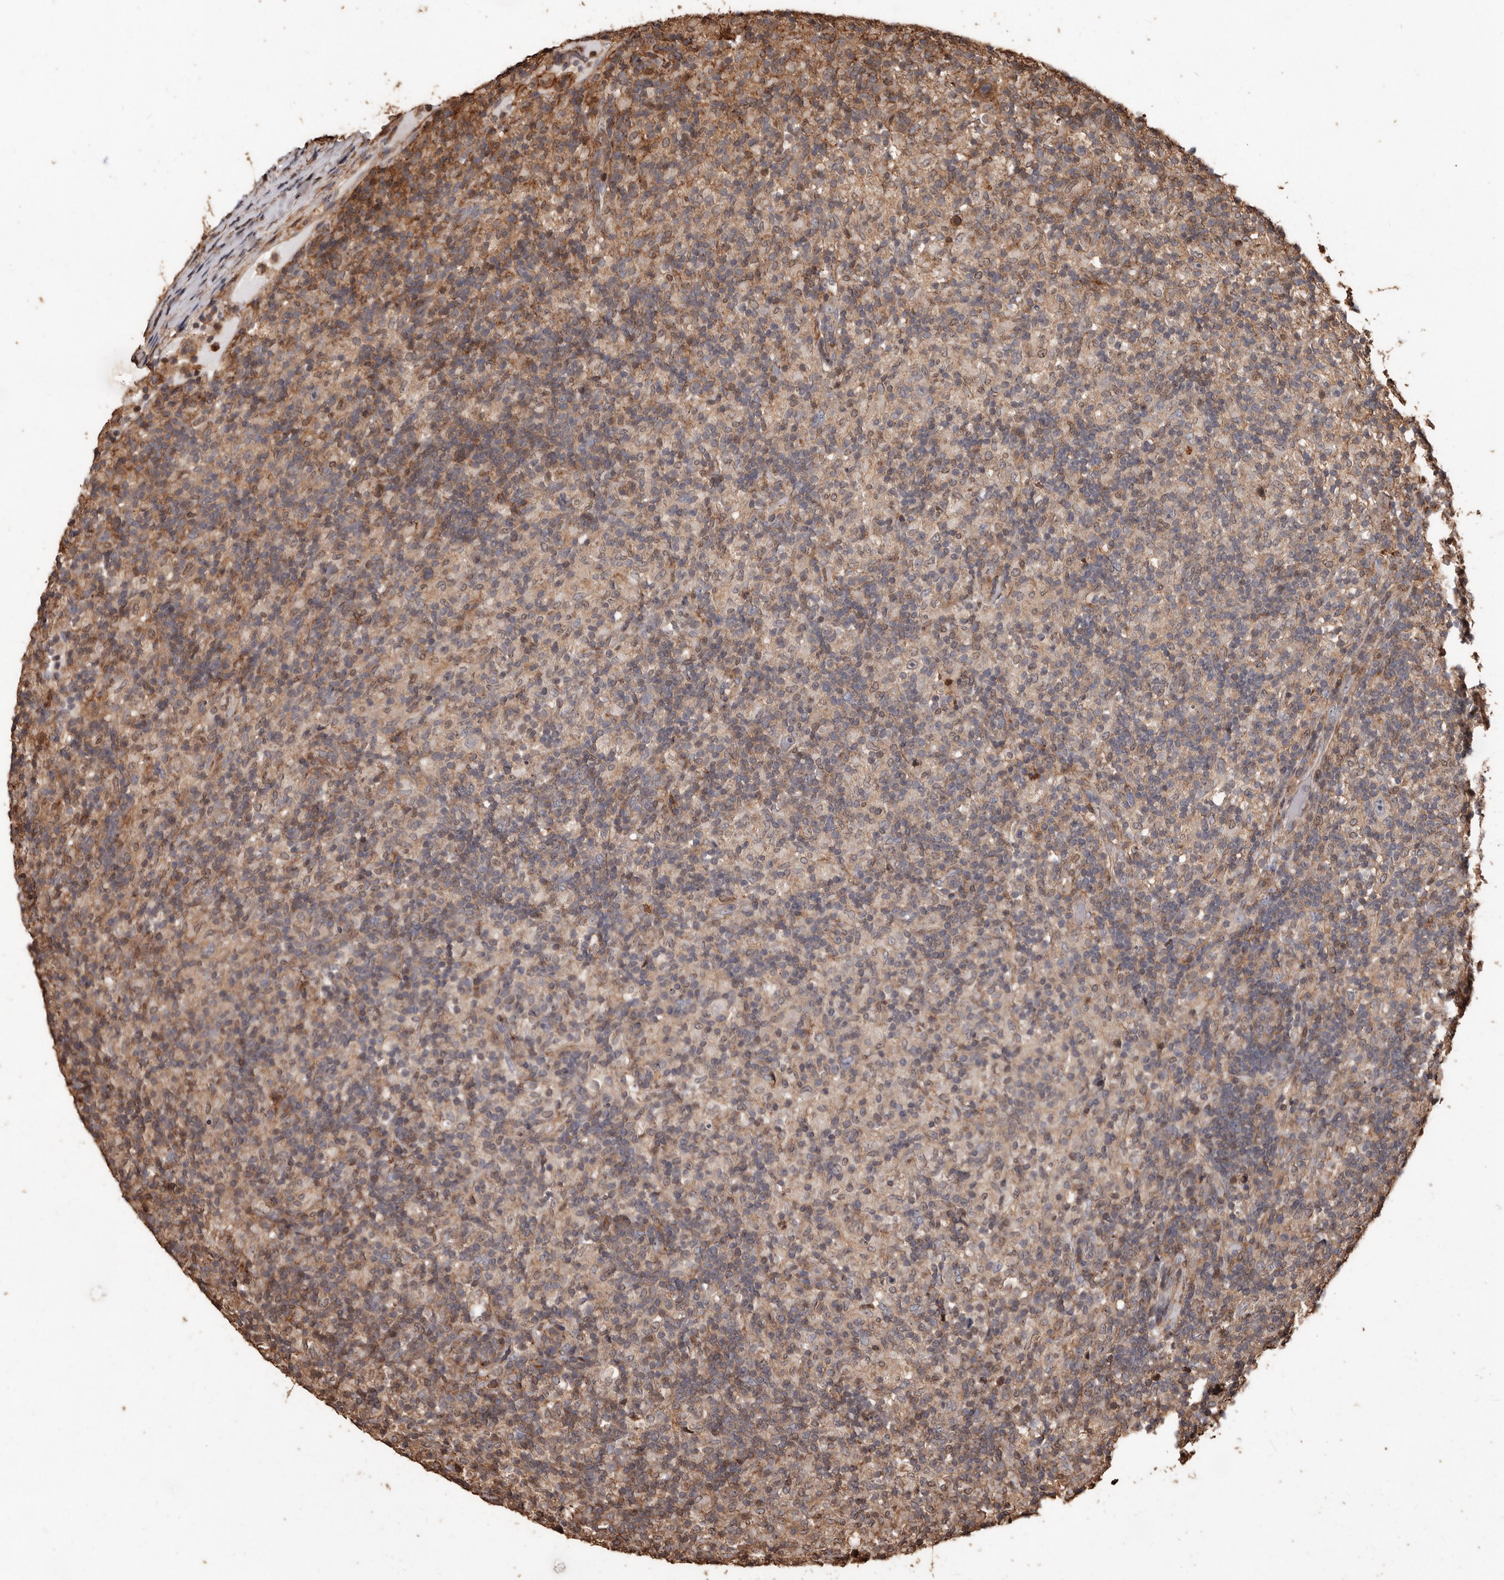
{"staining": {"intensity": "negative", "quantity": "none", "location": "none"}, "tissue": "lymphoma", "cell_type": "Tumor cells", "image_type": "cancer", "snomed": [{"axis": "morphology", "description": "Hodgkin's disease, NOS"}, {"axis": "topography", "description": "Lymph node"}], "caption": "This image is of Hodgkin's disease stained with immunohistochemistry (IHC) to label a protein in brown with the nuclei are counter-stained blue. There is no positivity in tumor cells.", "gene": "GSK3A", "patient": {"sex": "male", "age": 70}}